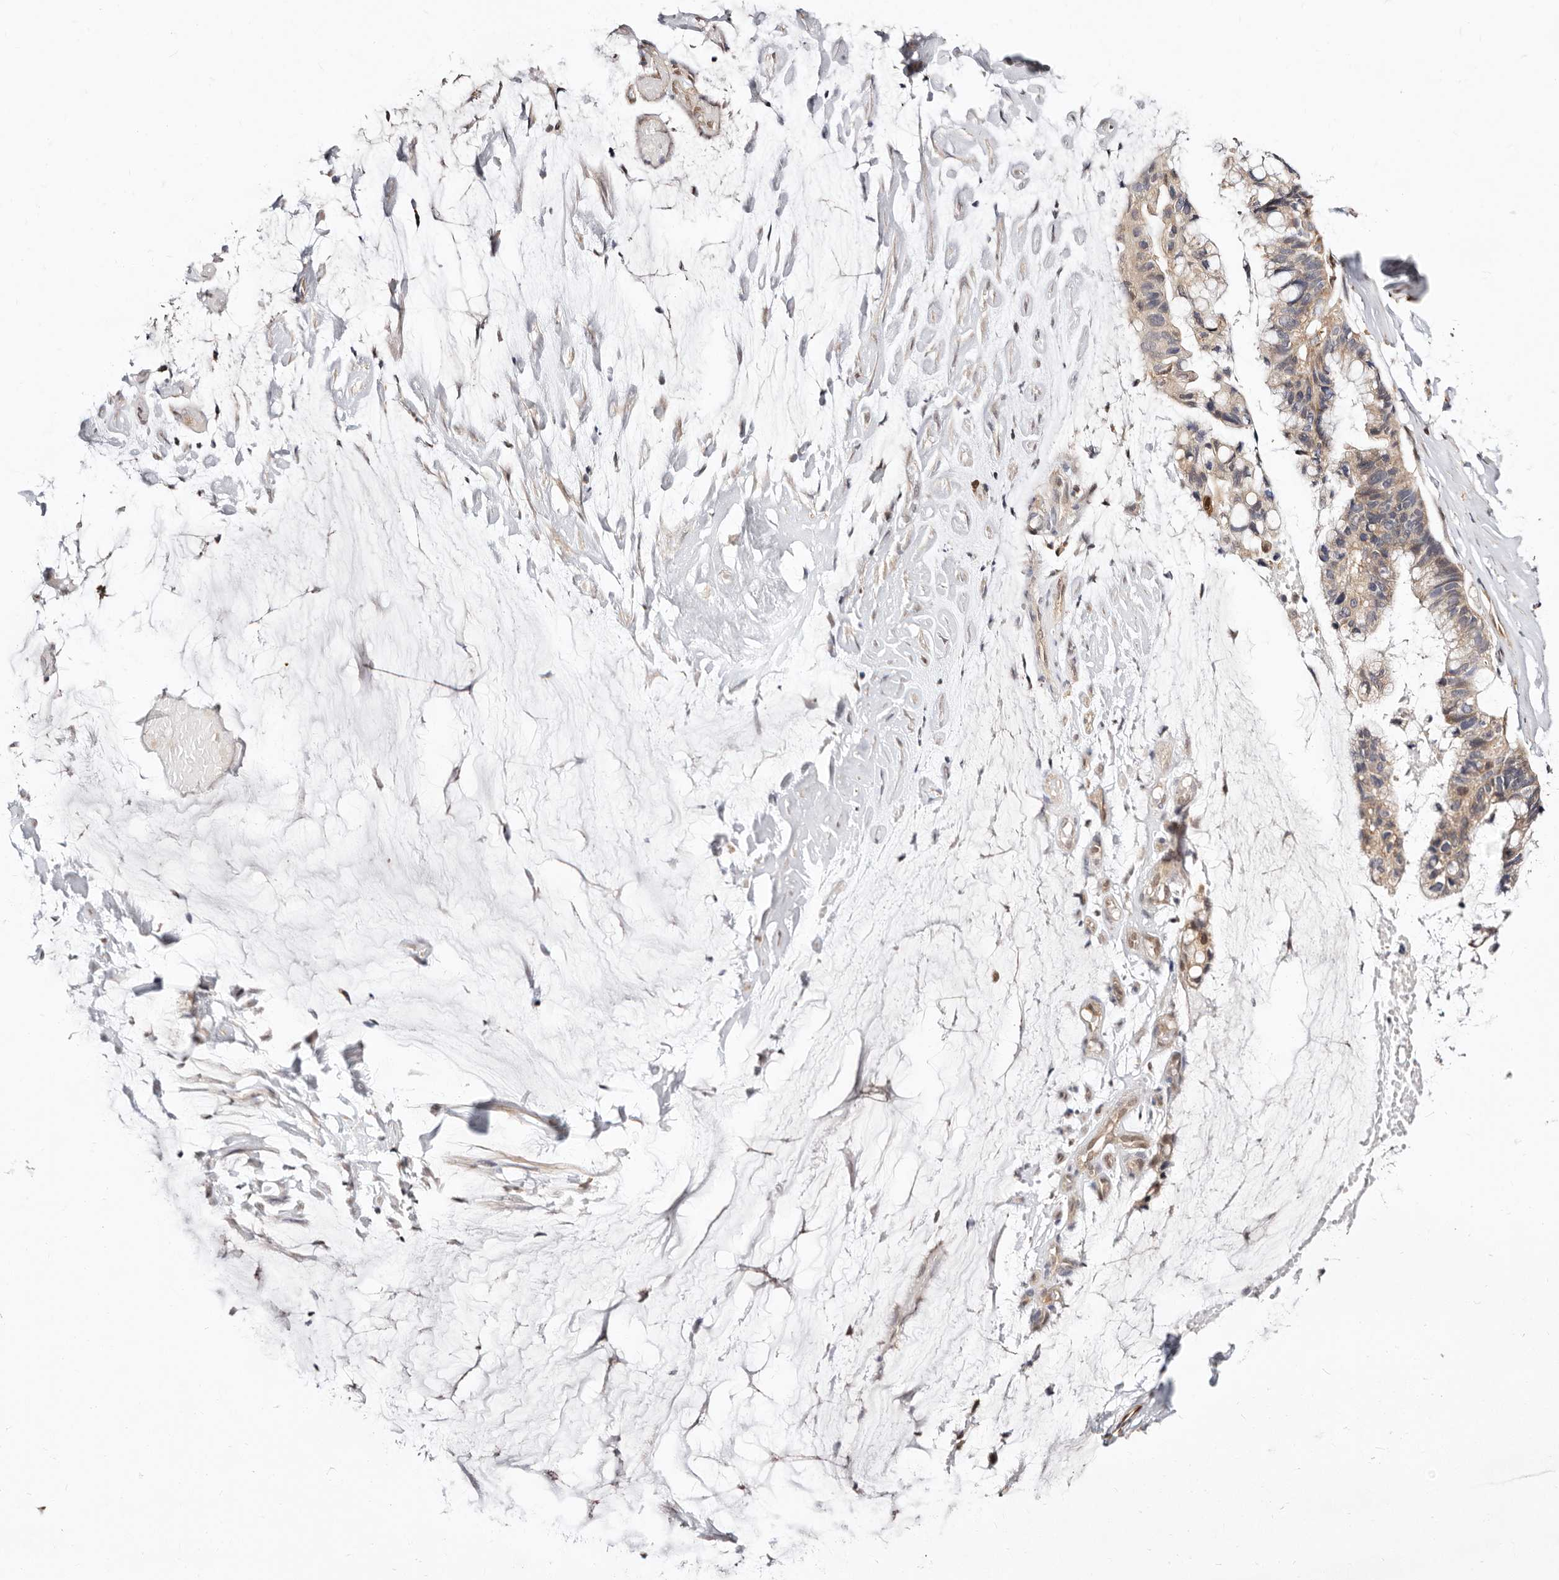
{"staining": {"intensity": "weak", "quantity": ">75%", "location": "cytoplasmic/membranous"}, "tissue": "ovarian cancer", "cell_type": "Tumor cells", "image_type": "cancer", "snomed": [{"axis": "morphology", "description": "Cystadenocarcinoma, mucinous, NOS"}, {"axis": "topography", "description": "Ovary"}], "caption": "A high-resolution photomicrograph shows immunohistochemistry staining of ovarian cancer (mucinous cystadenocarcinoma), which shows weak cytoplasmic/membranous staining in approximately >75% of tumor cells. Immunohistochemistry (ihc) stains the protein in brown and the nuclei are stained blue.", "gene": "STAT5A", "patient": {"sex": "female", "age": 39}}